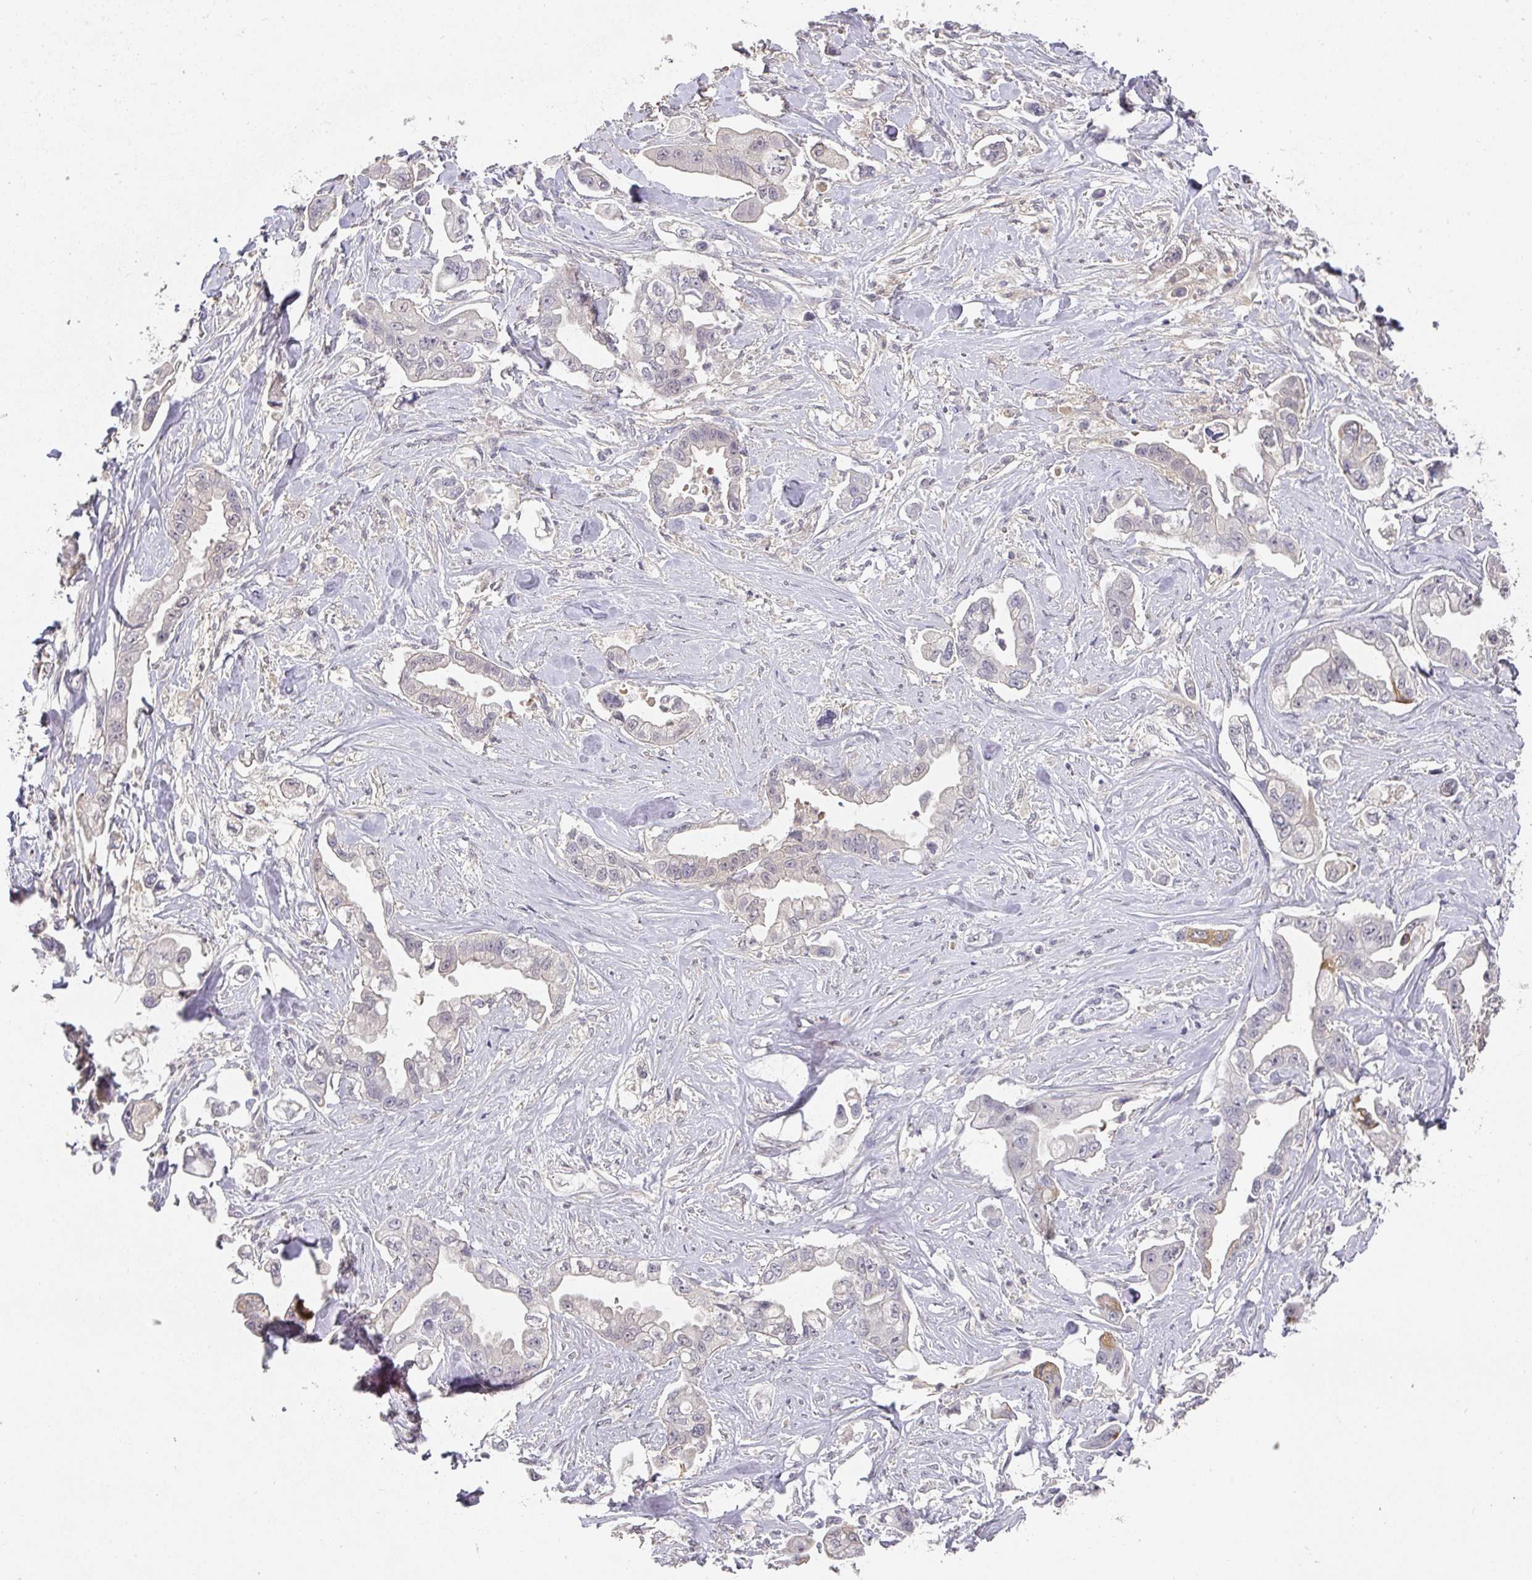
{"staining": {"intensity": "moderate", "quantity": "<25%", "location": "cytoplasmic/membranous"}, "tissue": "stomach cancer", "cell_type": "Tumor cells", "image_type": "cancer", "snomed": [{"axis": "morphology", "description": "Adenocarcinoma, NOS"}, {"axis": "topography", "description": "Stomach"}], "caption": "Protein expression analysis of stomach cancer (adenocarcinoma) reveals moderate cytoplasmic/membranous staining in about <25% of tumor cells.", "gene": "FOXN4", "patient": {"sex": "male", "age": 62}}